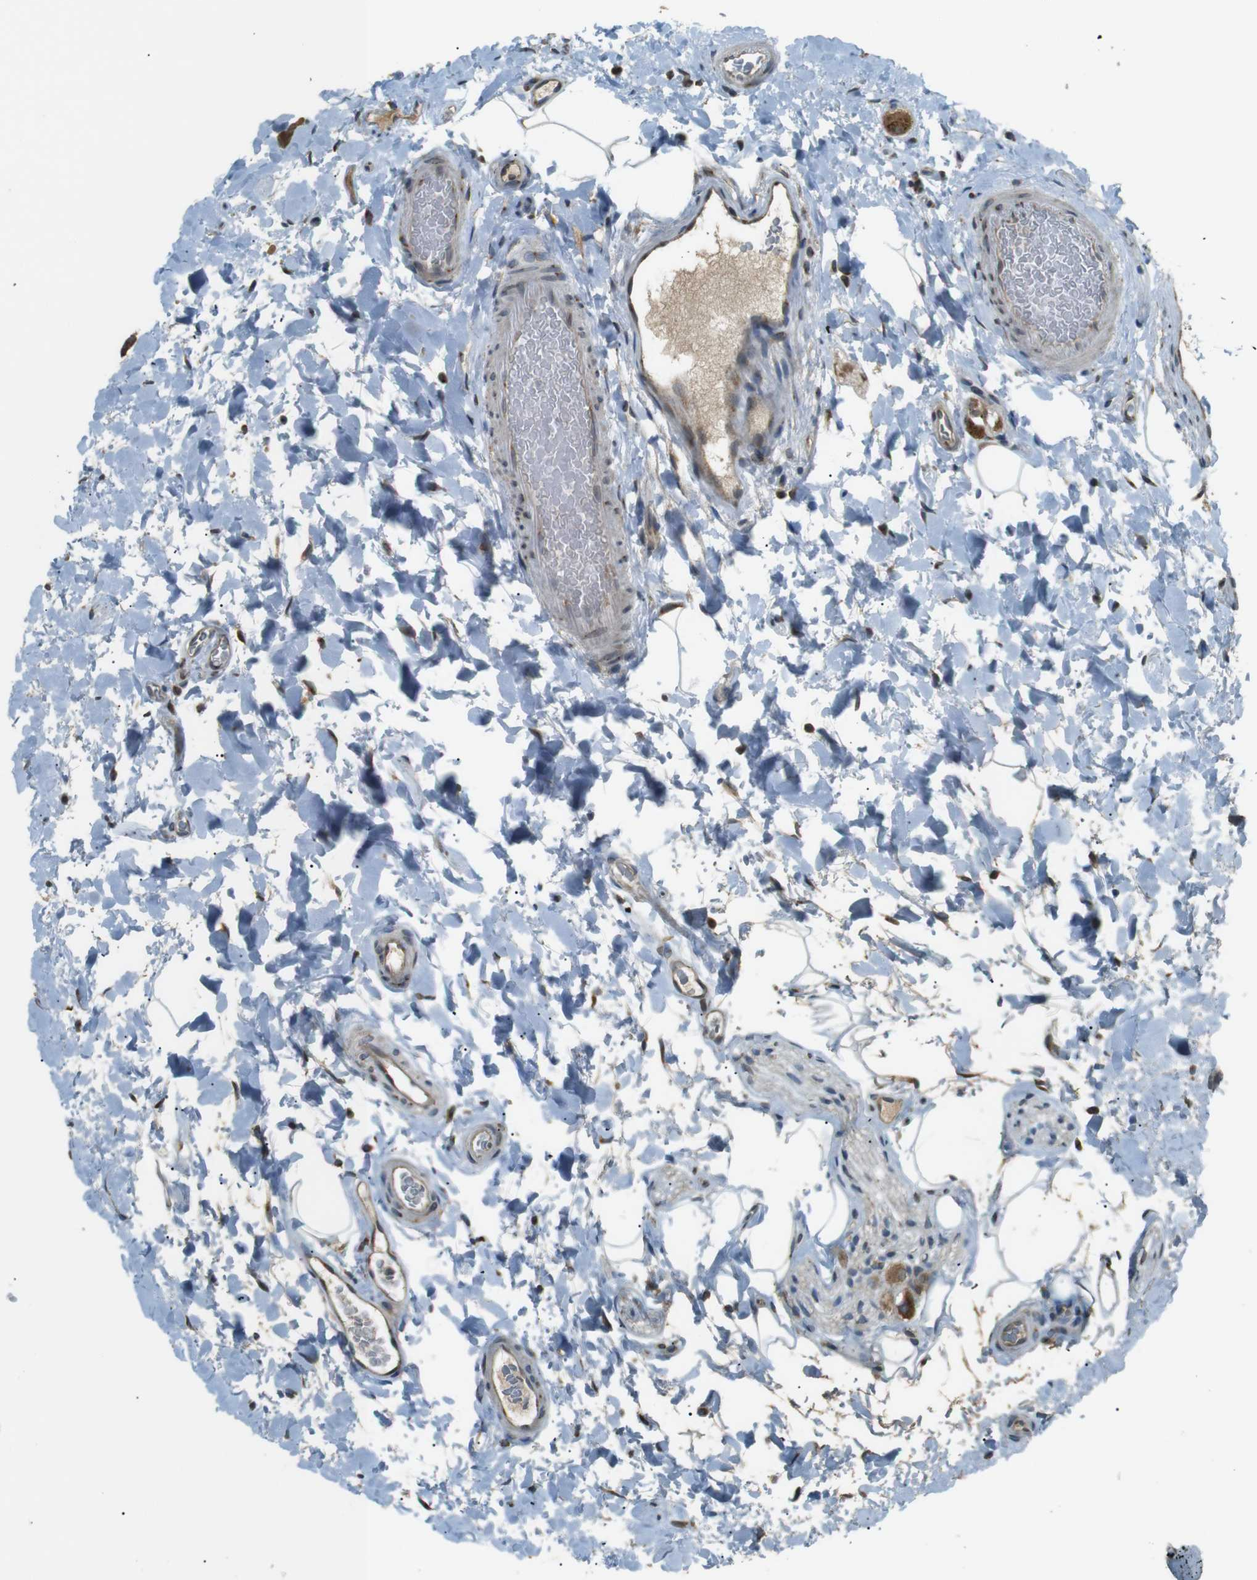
{"staining": {"intensity": "moderate", "quantity": ">75%", "location": "cytoplasmic/membranous"}, "tissue": "colon", "cell_type": "Endothelial cells", "image_type": "normal", "snomed": [{"axis": "morphology", "description": "Normal tissue, NOS"}, {"axis": "topography", "description": "Colon"}], "caption": "An IHC histopathology image of benign tissue is shown. Protein staining in brown highlights moderate cytoplasmic/membranous positivity in colon within endothelial cells.", "gene": "TMED4", "patient": {"sex": "female", "age": 80}}